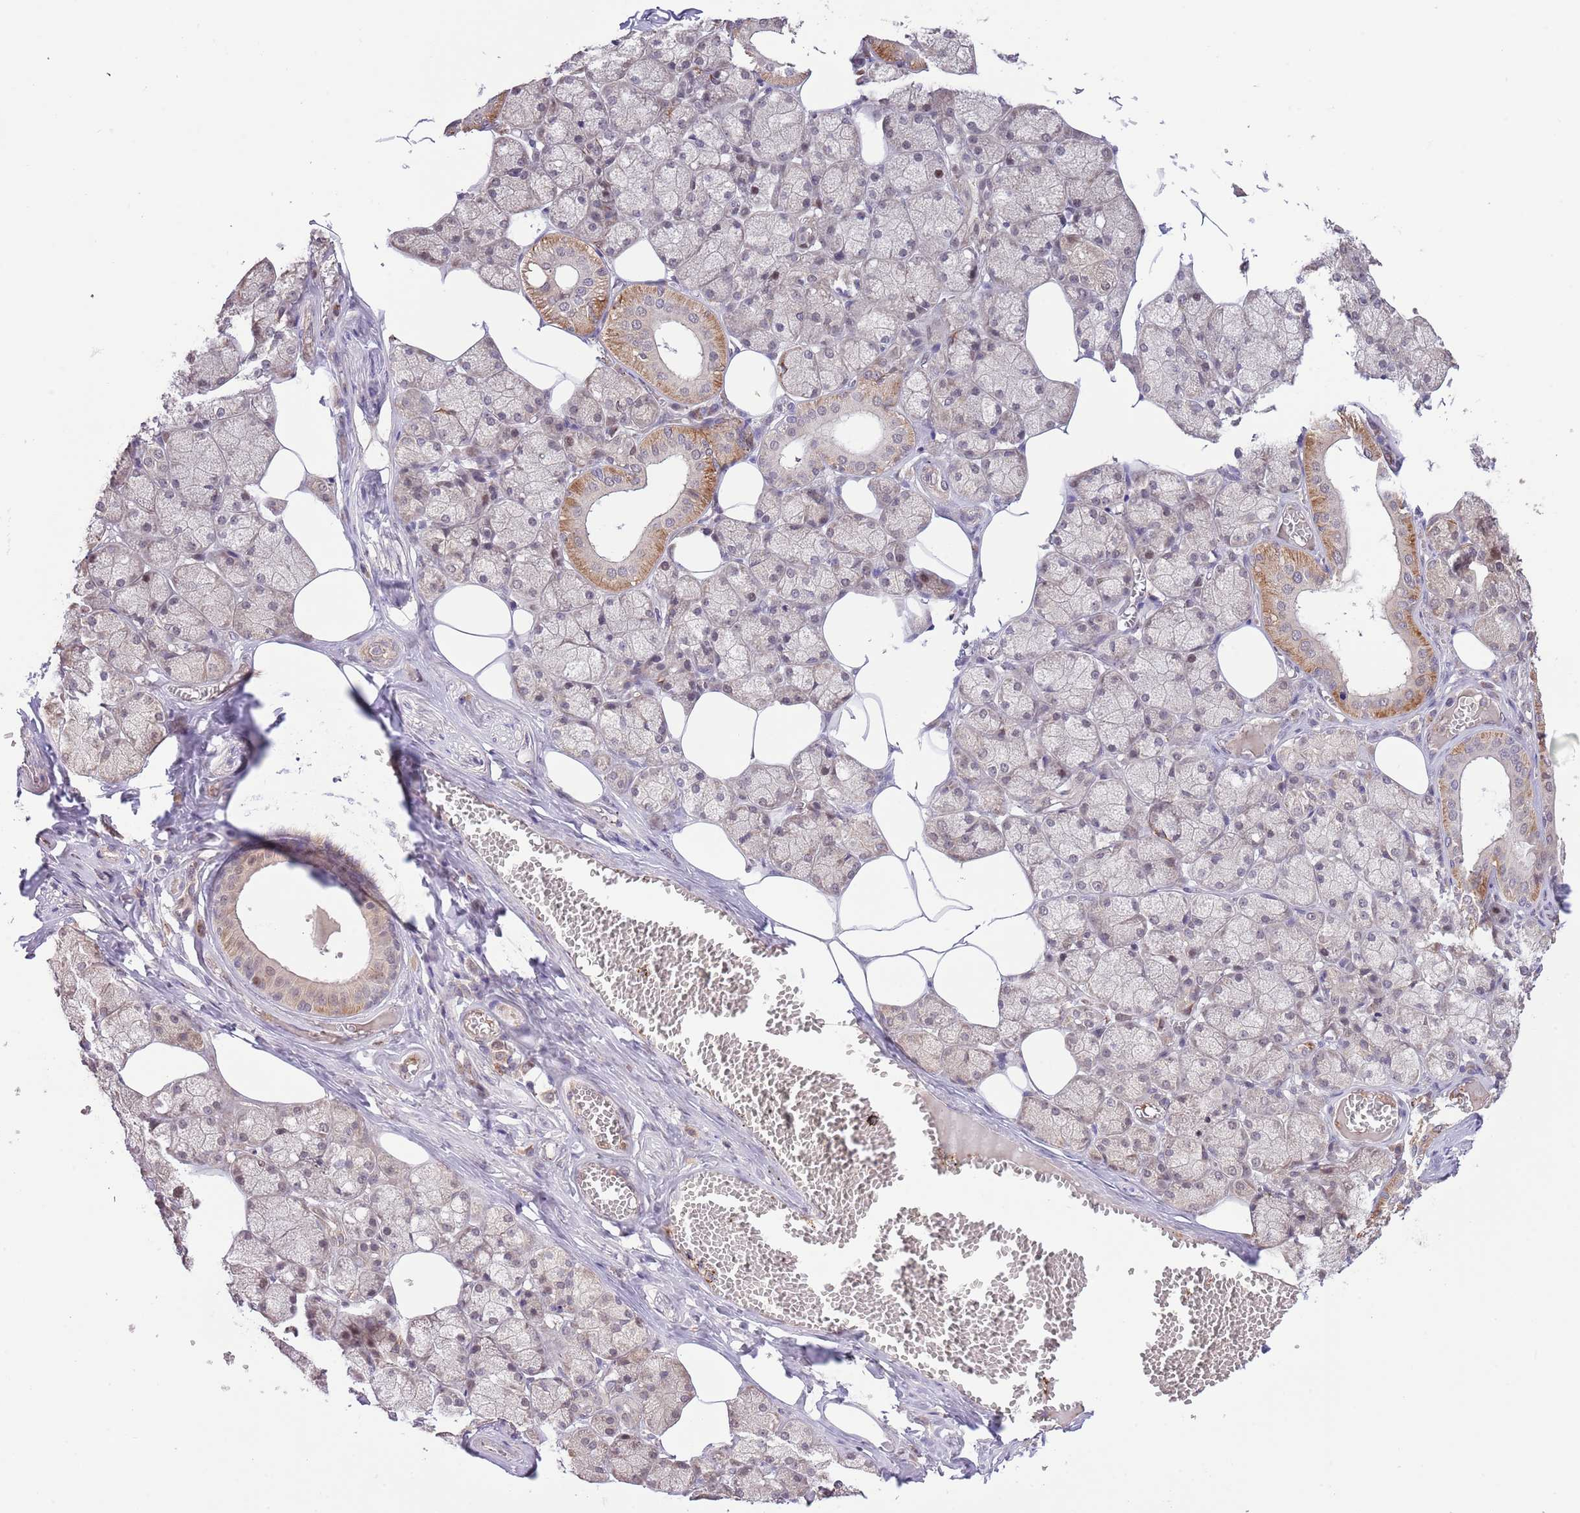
{"staining": {"intensity": "moderate", "quantity": "25%-75%", "location": "cytoplasmic/membranous"}, "tissue": "salivary gland", "cell_type": "Glandular cells", "image_type": "normal", "snomed": [{"axis": "morphology", "description": "Normal tissue, NOS"}, {"axis": "topography", "description": "Salivary gland"}], "caption": "This histopathology image shows benign salivary gland stained with immunohistochemistry to label a protein in brown. The cytoplasmic/membranous of glandular cells show moderate positivity for the protein. Nuclei are counter-stained blue.", "gene": "PRR16", "patient": {"sex": "male", "age": 62}}